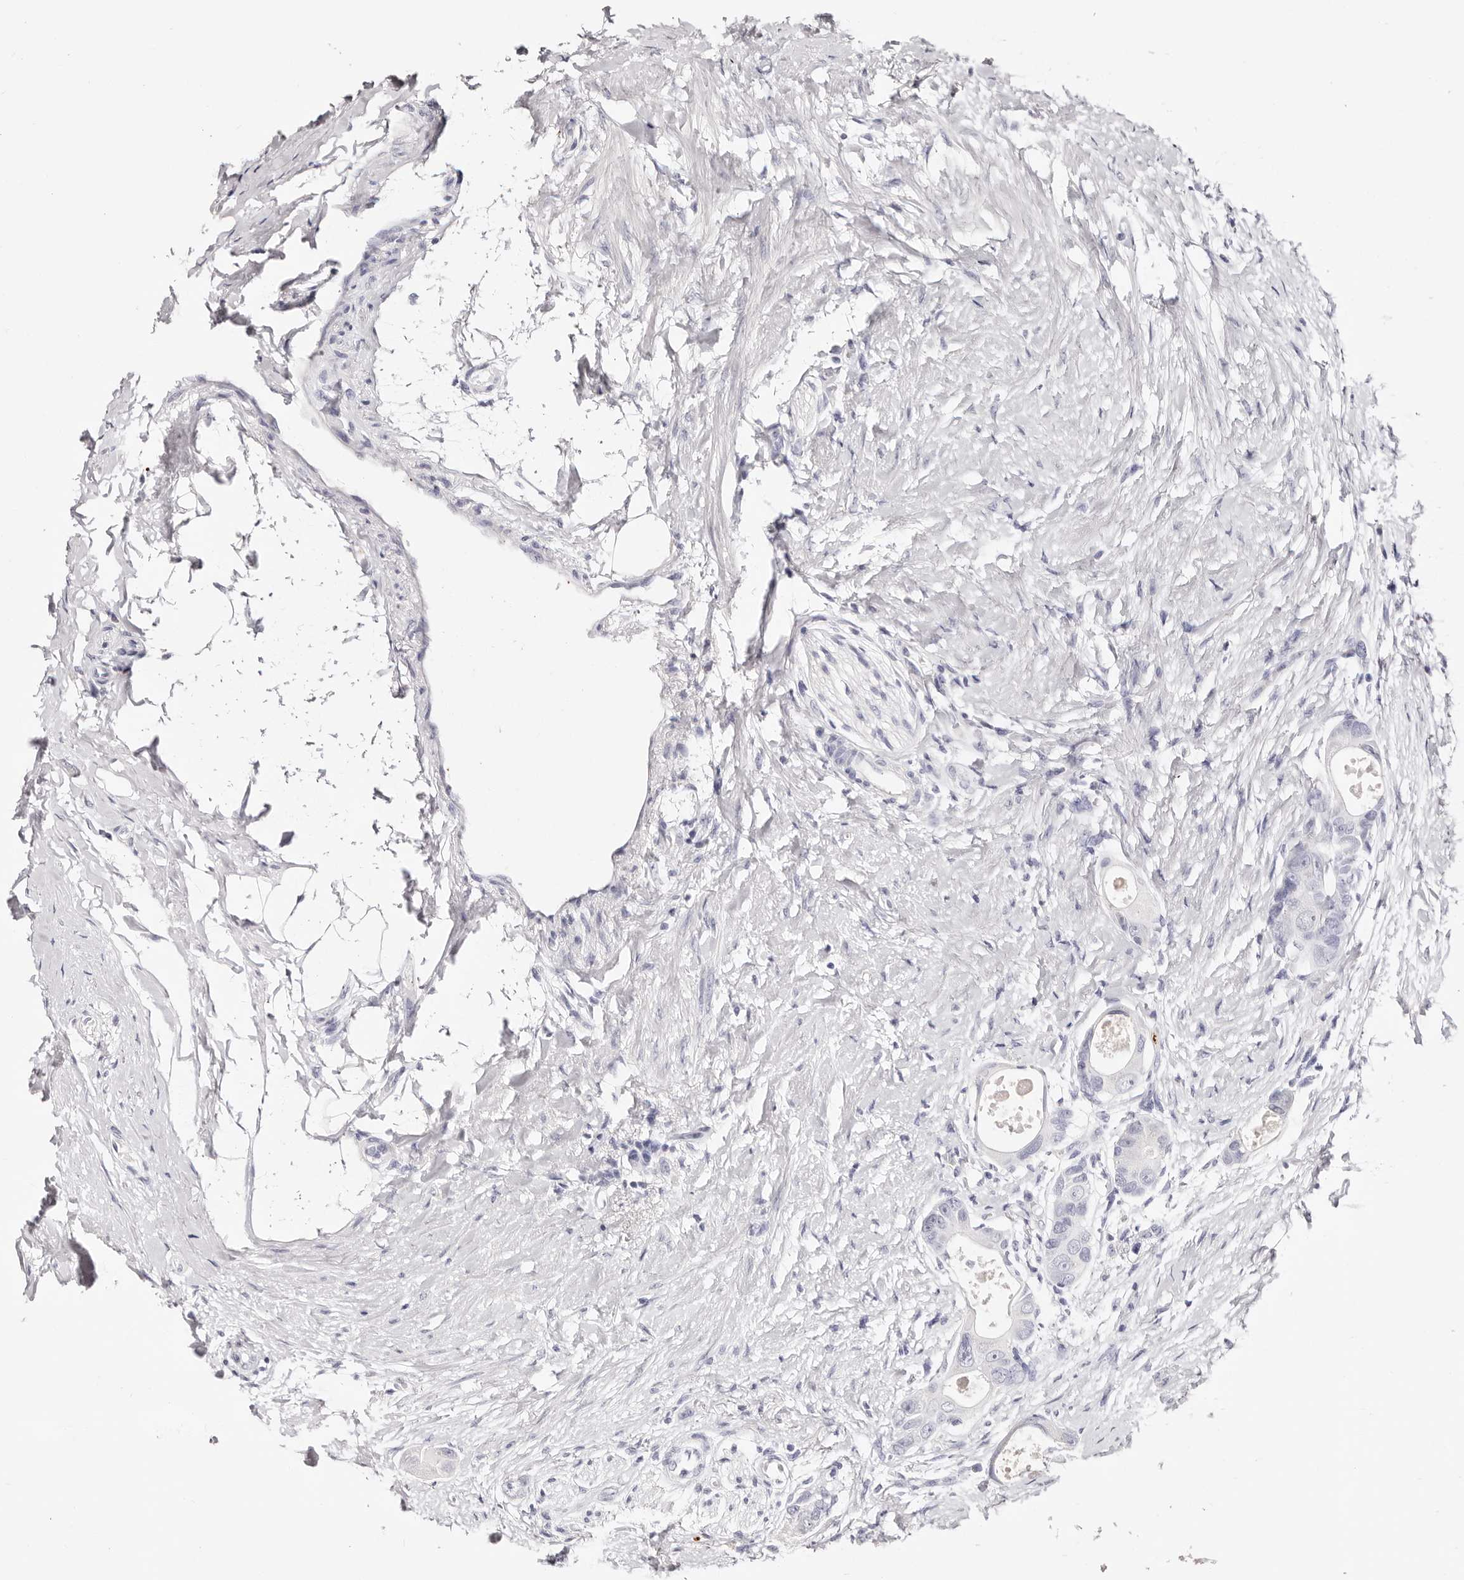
{"staining": {"intensity": "negative", "quantity": "none", "location": "none"}, "tissue": "colorectal cancer", "cell_type": "Tumor cells", "image_type": "cancer", "snomed": [{"axis": "morphology", "description": "Adenocarcinoma, NOS"}, {"axis": "topography", "description": "Rectum"}], "caption": "Tumor cells show no significant protein positivity in adenocarcinoma (colorectal).", "gene": "PF4", "patient": {"sex": "male", "age": 51}}